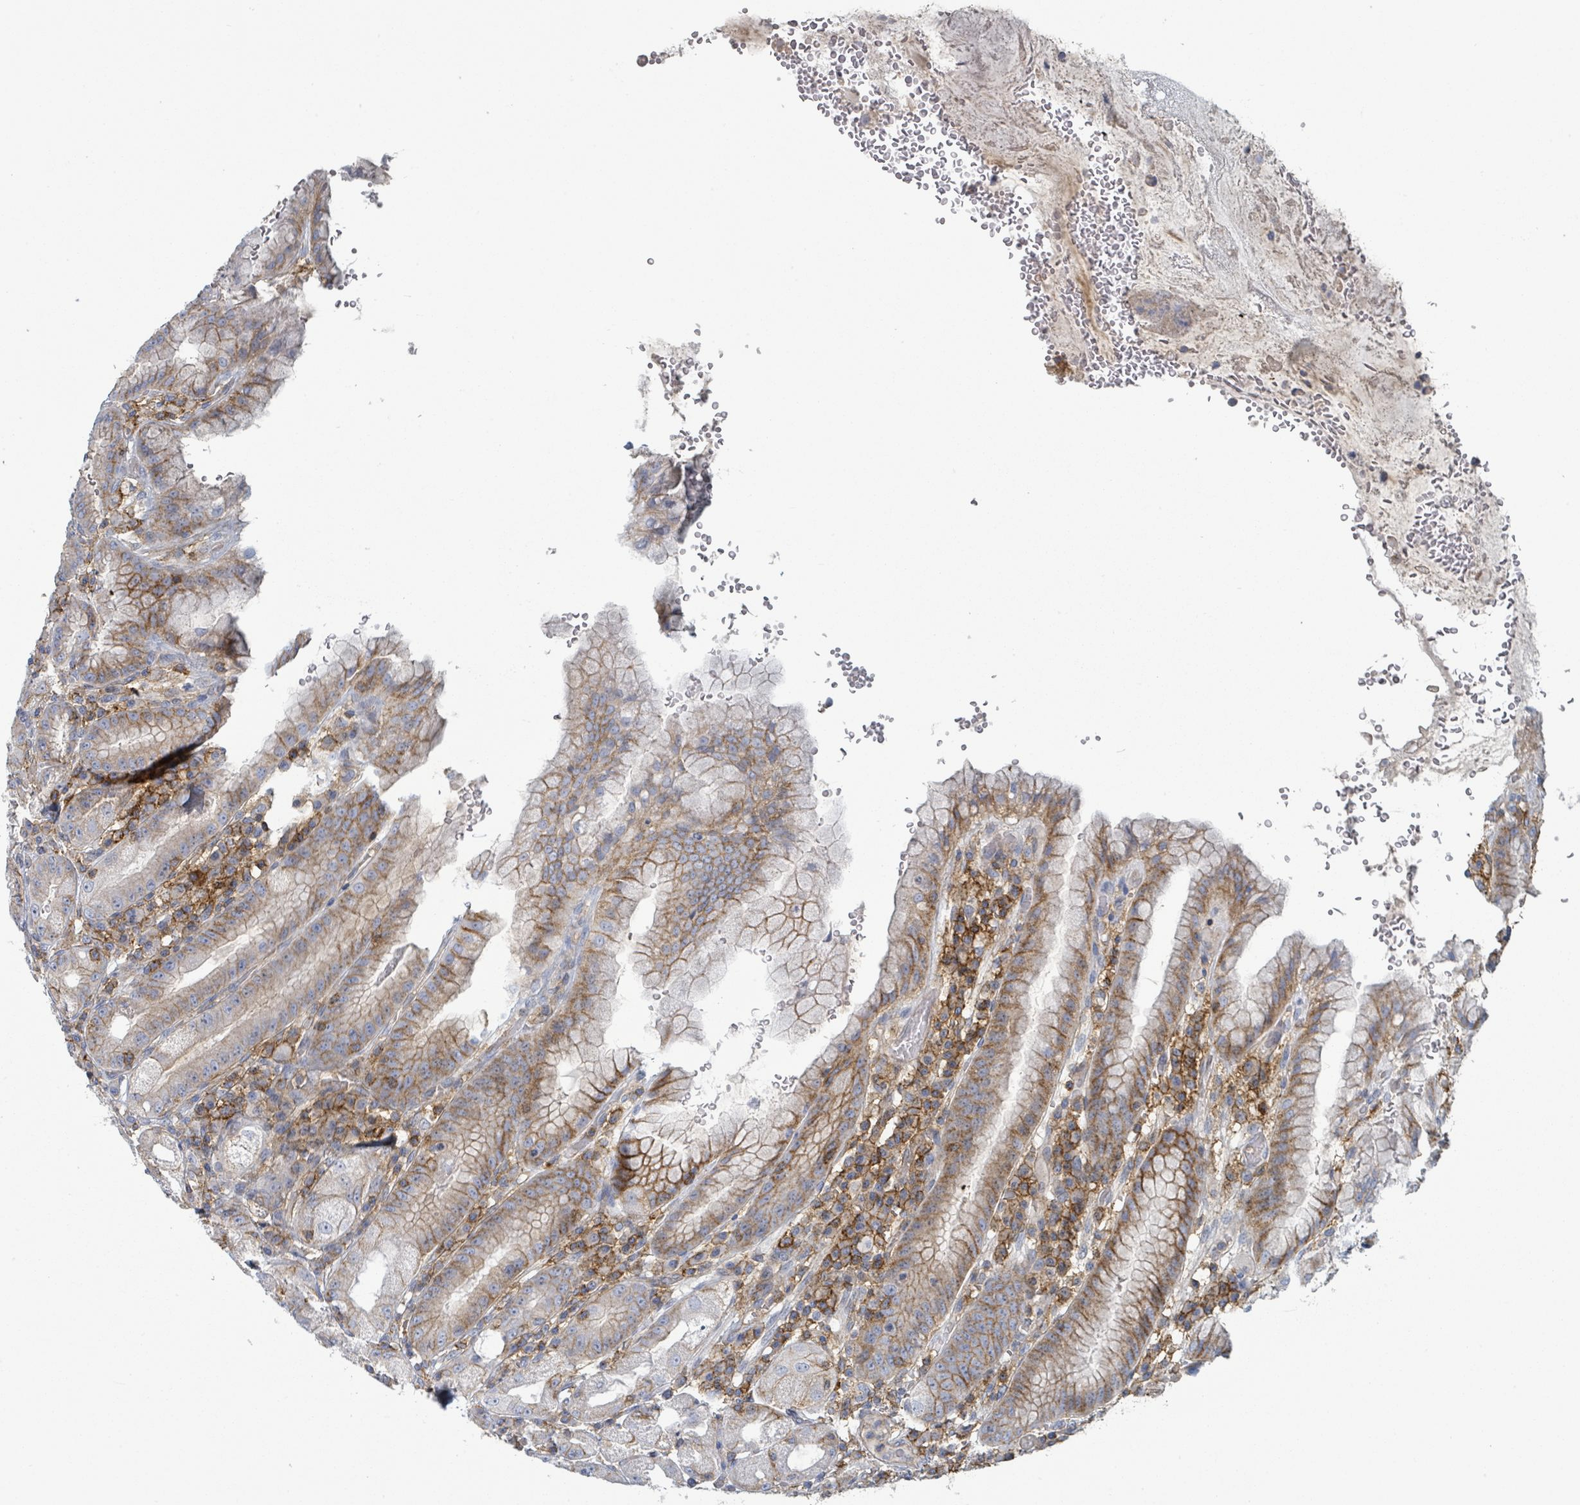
{"staining": {"intensity": "moderate", "quantity": "25%-75%", "location": "cytoplasmic/membranous"}, "tissue": "stomach", "cell_type": "Glandular cells", "image_type": "normal", "snomed": [{"axis": "morphology", "description": "Normal tissue, NOS"}, {"axis": "topography", "description": "Stomach, upper"}], "caption": "About 25%-75% of glandular cells in unremarkable stomach exhibit moderate cytoplasmic/membranous protein positivity as visualized by brown immunohistochemical staining.", "gene": "TNFRSF14", "patient": {"sex": "male", "age": 52}}